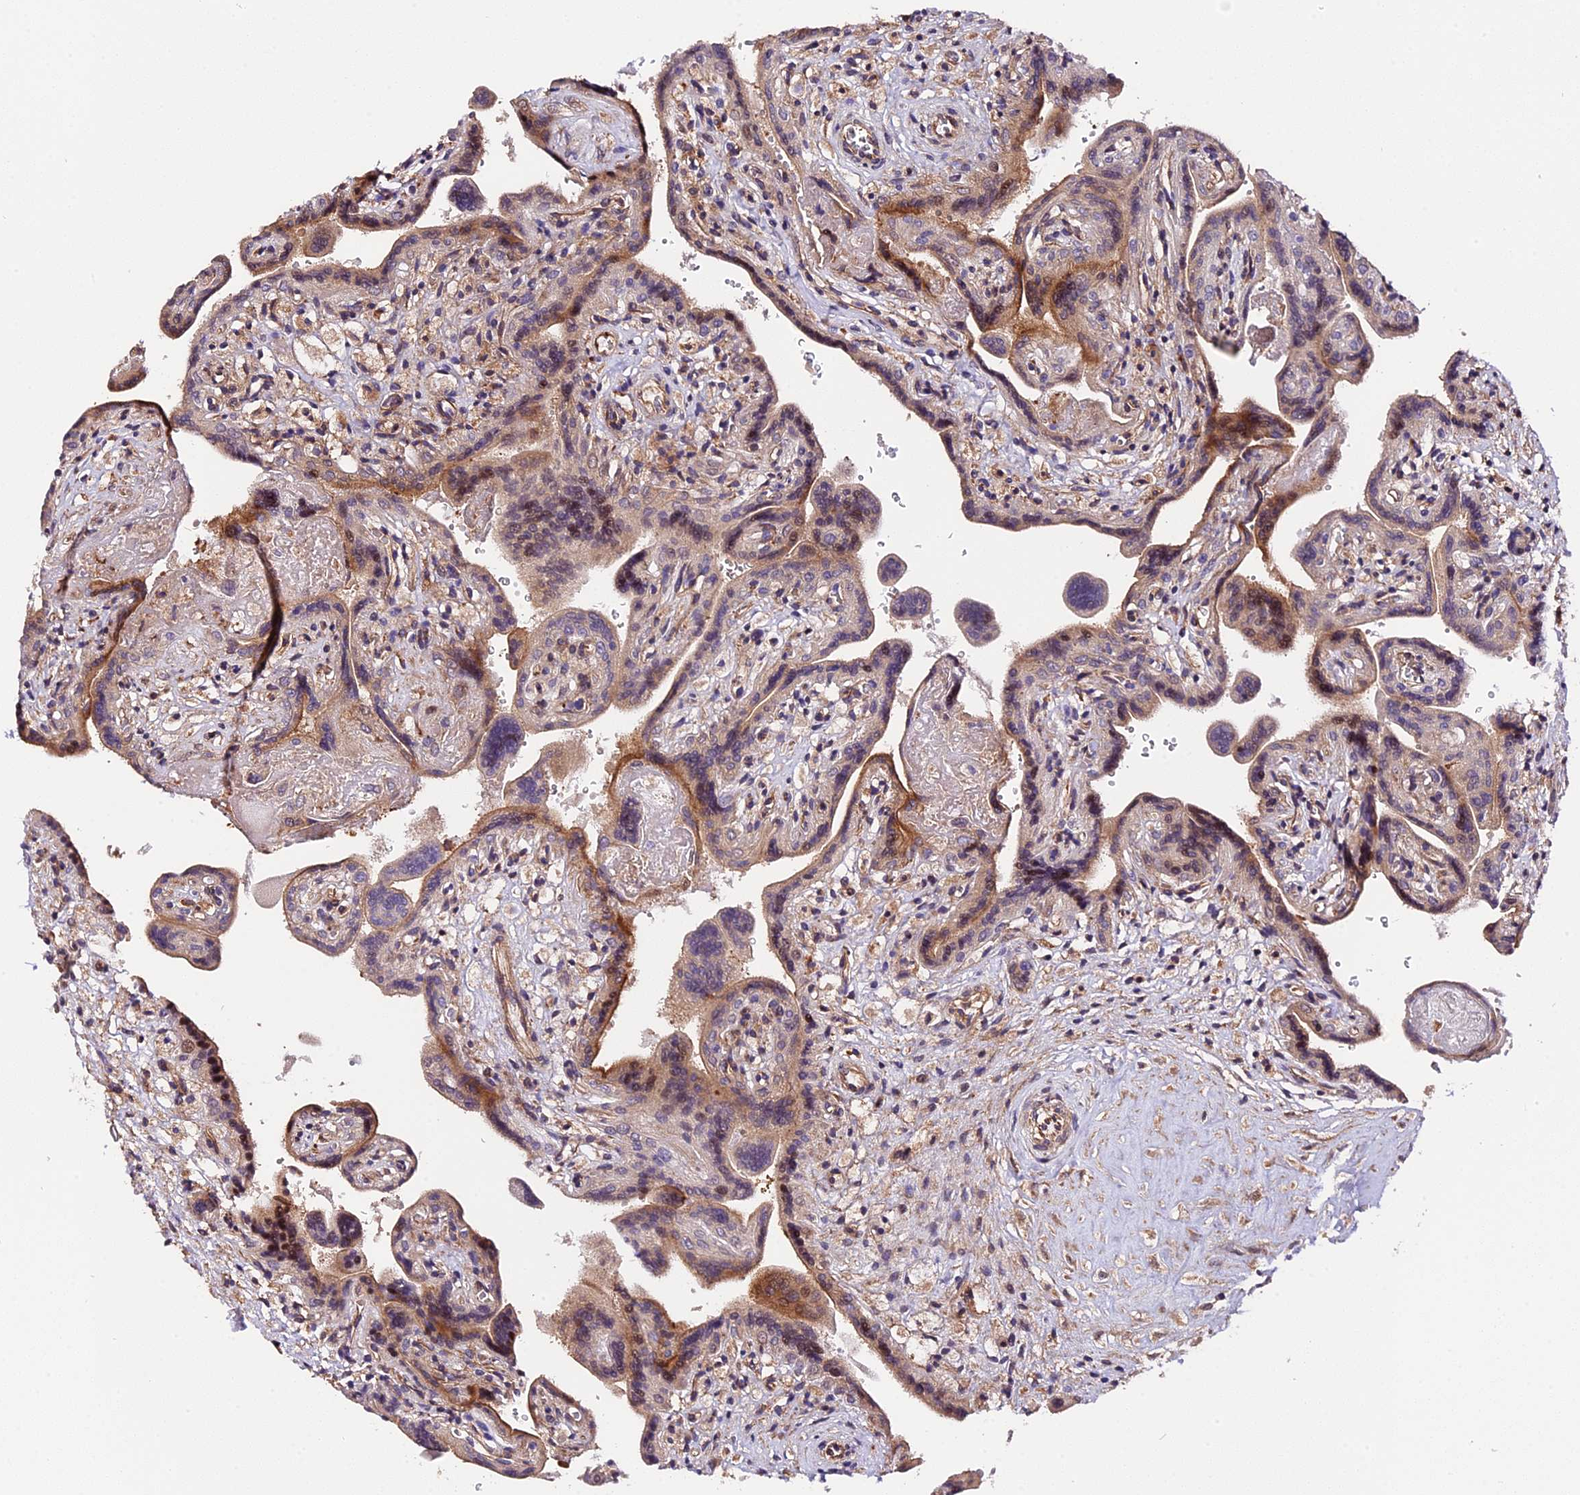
{"staining": {"intensity": "moderate", "quantity": "25%-75%", "location": "cytoplasmic/membranous"}, "tissue": "placenta", "cell_type": "Trophoblastic cells", "image_type": "normal", "snomed": [{"axis": "morphology", "description": "Normal tissue, NOS"}, {"axis": "topography", "description": "Placenta"}], "caption": "Protein staining exhibits moderate cytoplasmic/membranous positivity in approximately 25%-75% of trophoblastic cells in normal placenta. (DAB IHC with brightfield microscopy, high magnification).", "gene": "HERPUD1", "patient": {"sex": "female", "age": 37}}